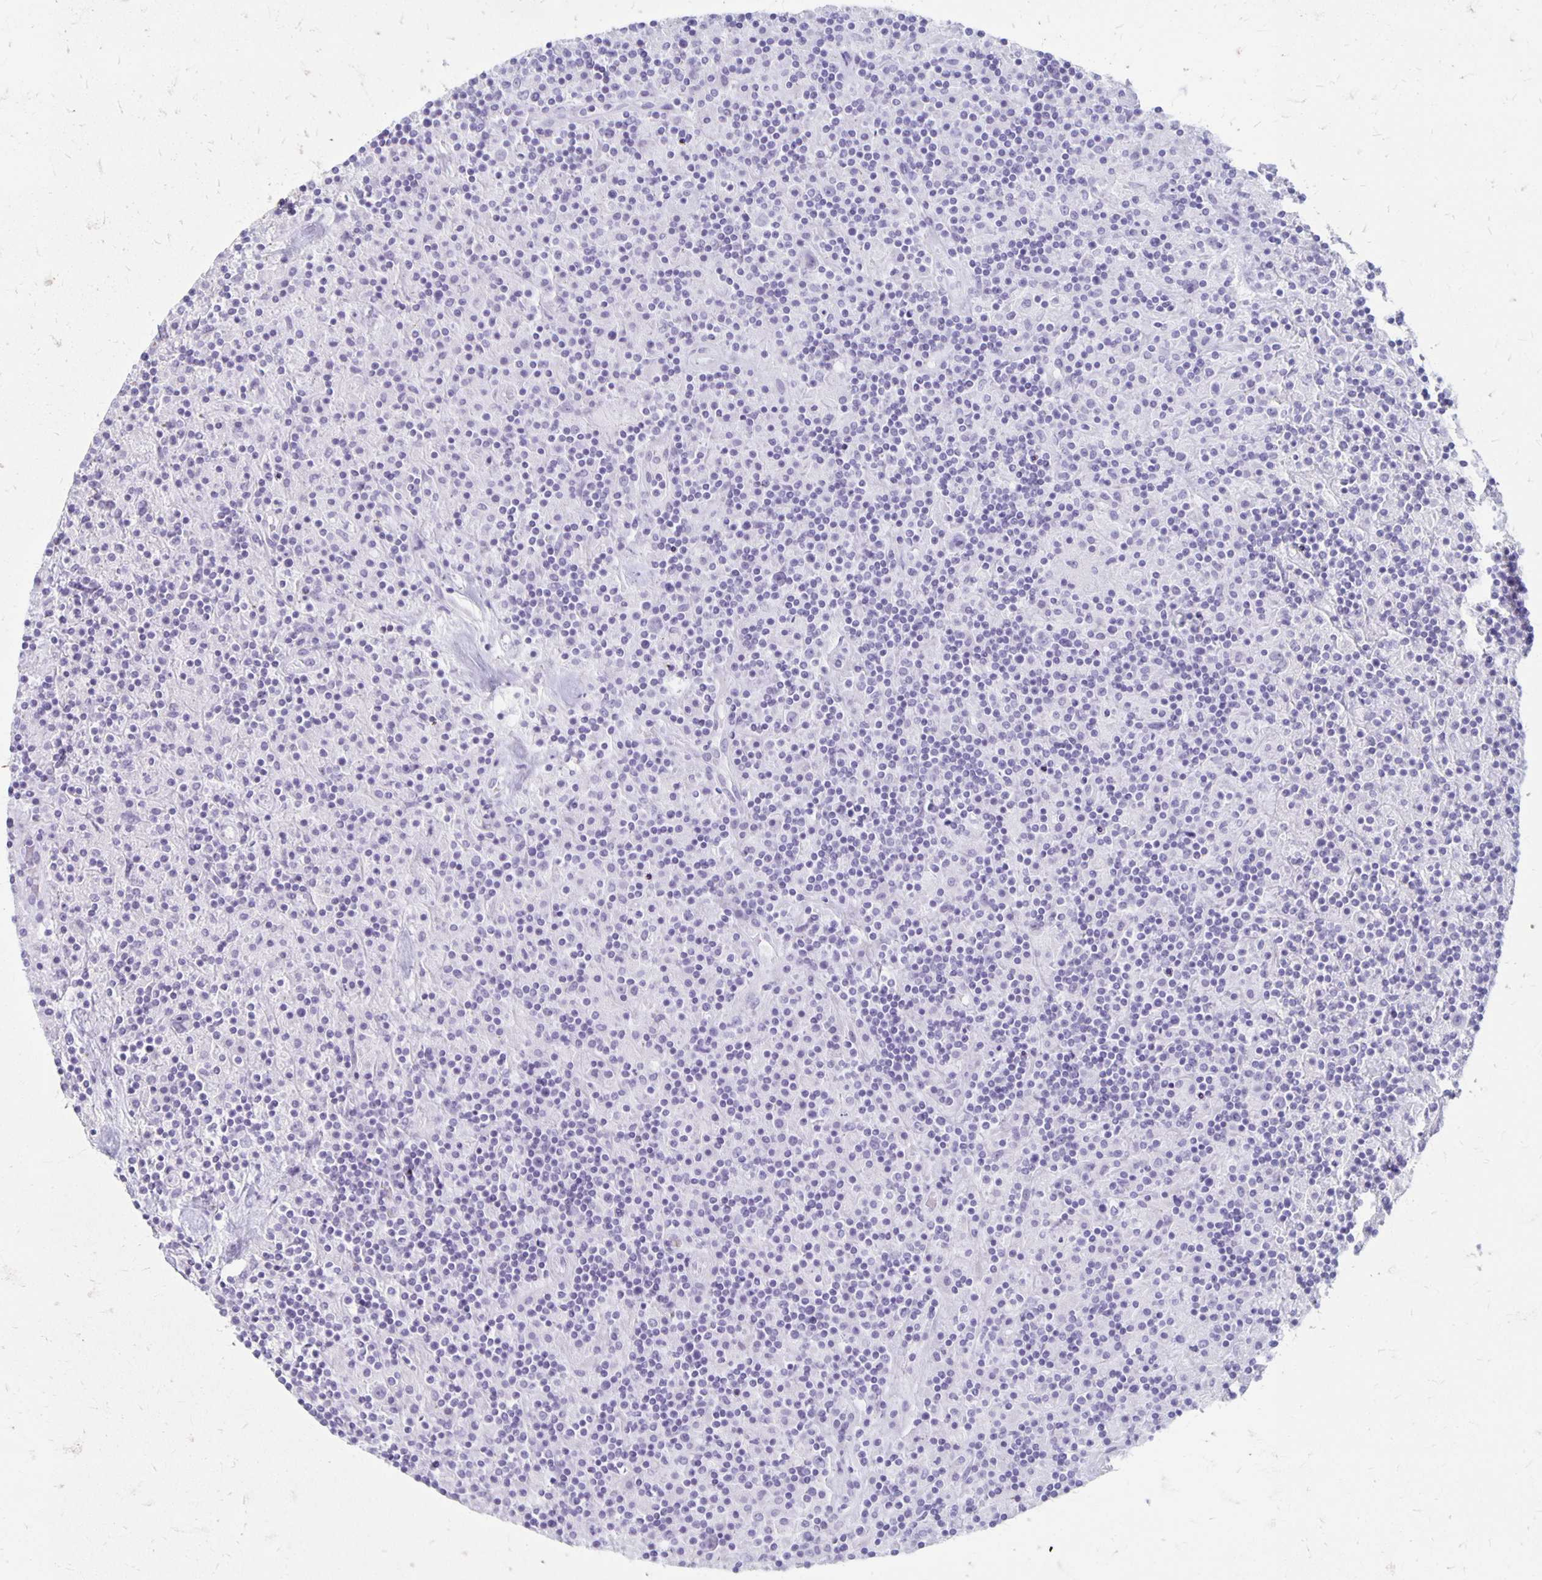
{"staining": {"intensity": "negative", "quantity": "none", "location": "none"}, "tissue": "lymphoma", "cell_type": "Tumor cells", "image_type": "cancer", "snomed": [{"axis": "morphology", "description": "Hodgkin's disease, NOS"}, {"axis": "topography", "description": "Lymph node"}], "caption": "This photomicrograph is of lymphoma stained with IHC to label a protein in brown with the nuclei are counter-stained blue. There is no positivity in tumor cells. The staining is performed using DAB brown chromogen with nuclei counter-stained in using hematoxylin.", "gene": "MAGEC2", "patient": {"sex": "male", "age": 70}}